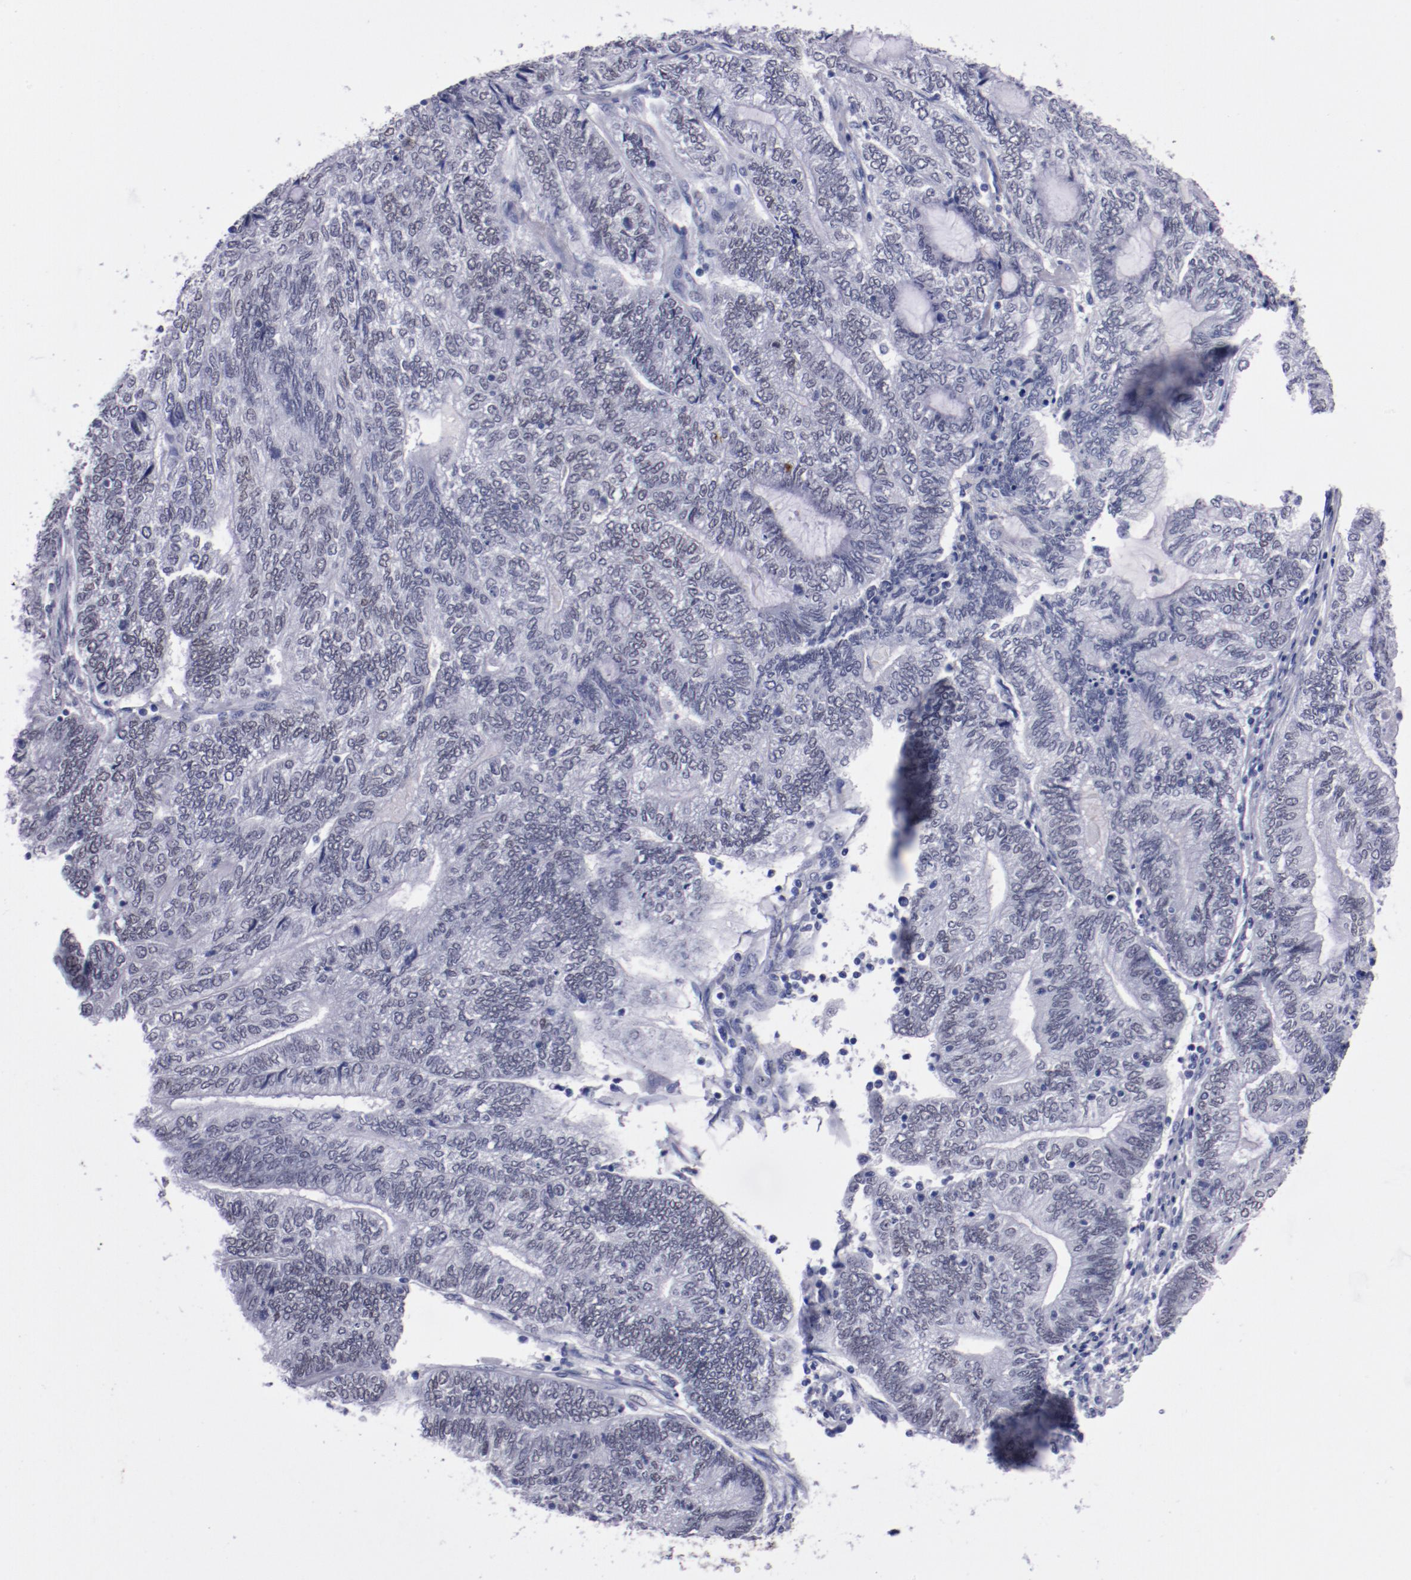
{"staining": {"intensity": "negative", "quantity": "none", "location": "none"}, "tissue": "endometrial cancer", "cell_type": "Tumor cells", "image_type": "cancer", "snomed": [{"axis": "morphology", "description": "Adenocarcinoma, NOS"}, {"axis": "topography", "description": "Uterus"}, {"axis": "topography", "description": "Endometrium"}], "caption": "Endometrial cancer was stained to show a protein in brown. There is no significant positivity in tumor cells.", "gene": "HNF1B", "patient": {"sex": "female", "age": 70}}